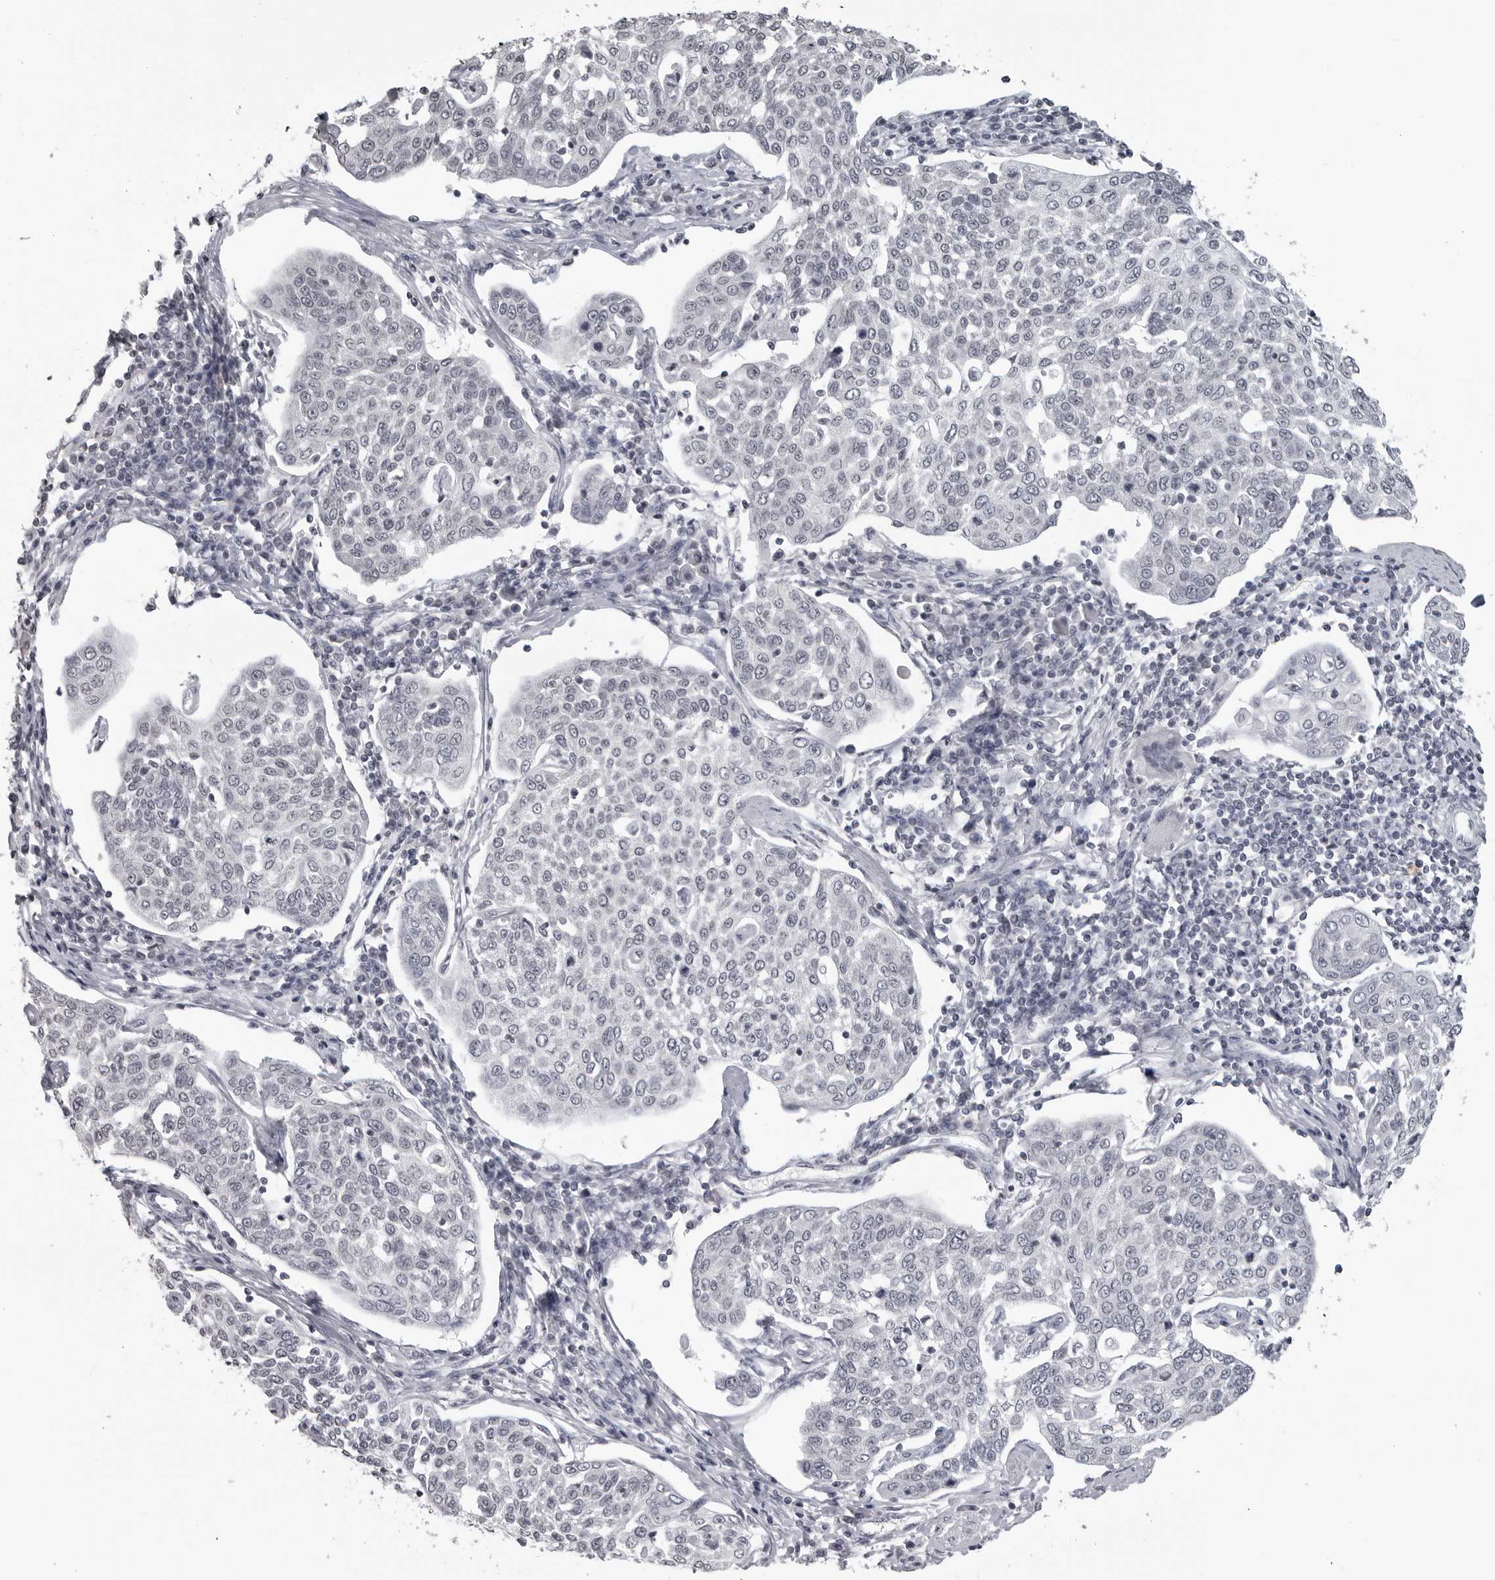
{"staining": {"intensity": "negative", "quantity": "none", "location": "none"}, "tissue": "cervical cancer", "cell_type": "Tumor cells", "image_type": "cancer", "snomed": [{"axis": "morphology", "description": "Squamous cell carcinoma, NOS"}, {"axis": "topography", "description": "Cervix"}], "caption": "High magnification brightfield microscopy of cervical cancer (squamous cell carcinoma) stained with DAB (brown) and counterstained with hematoxylin (blue): tumor cells show no significant positivity.", "gene": "DDX54", "patient": {"sex": "female", "age": 34}}